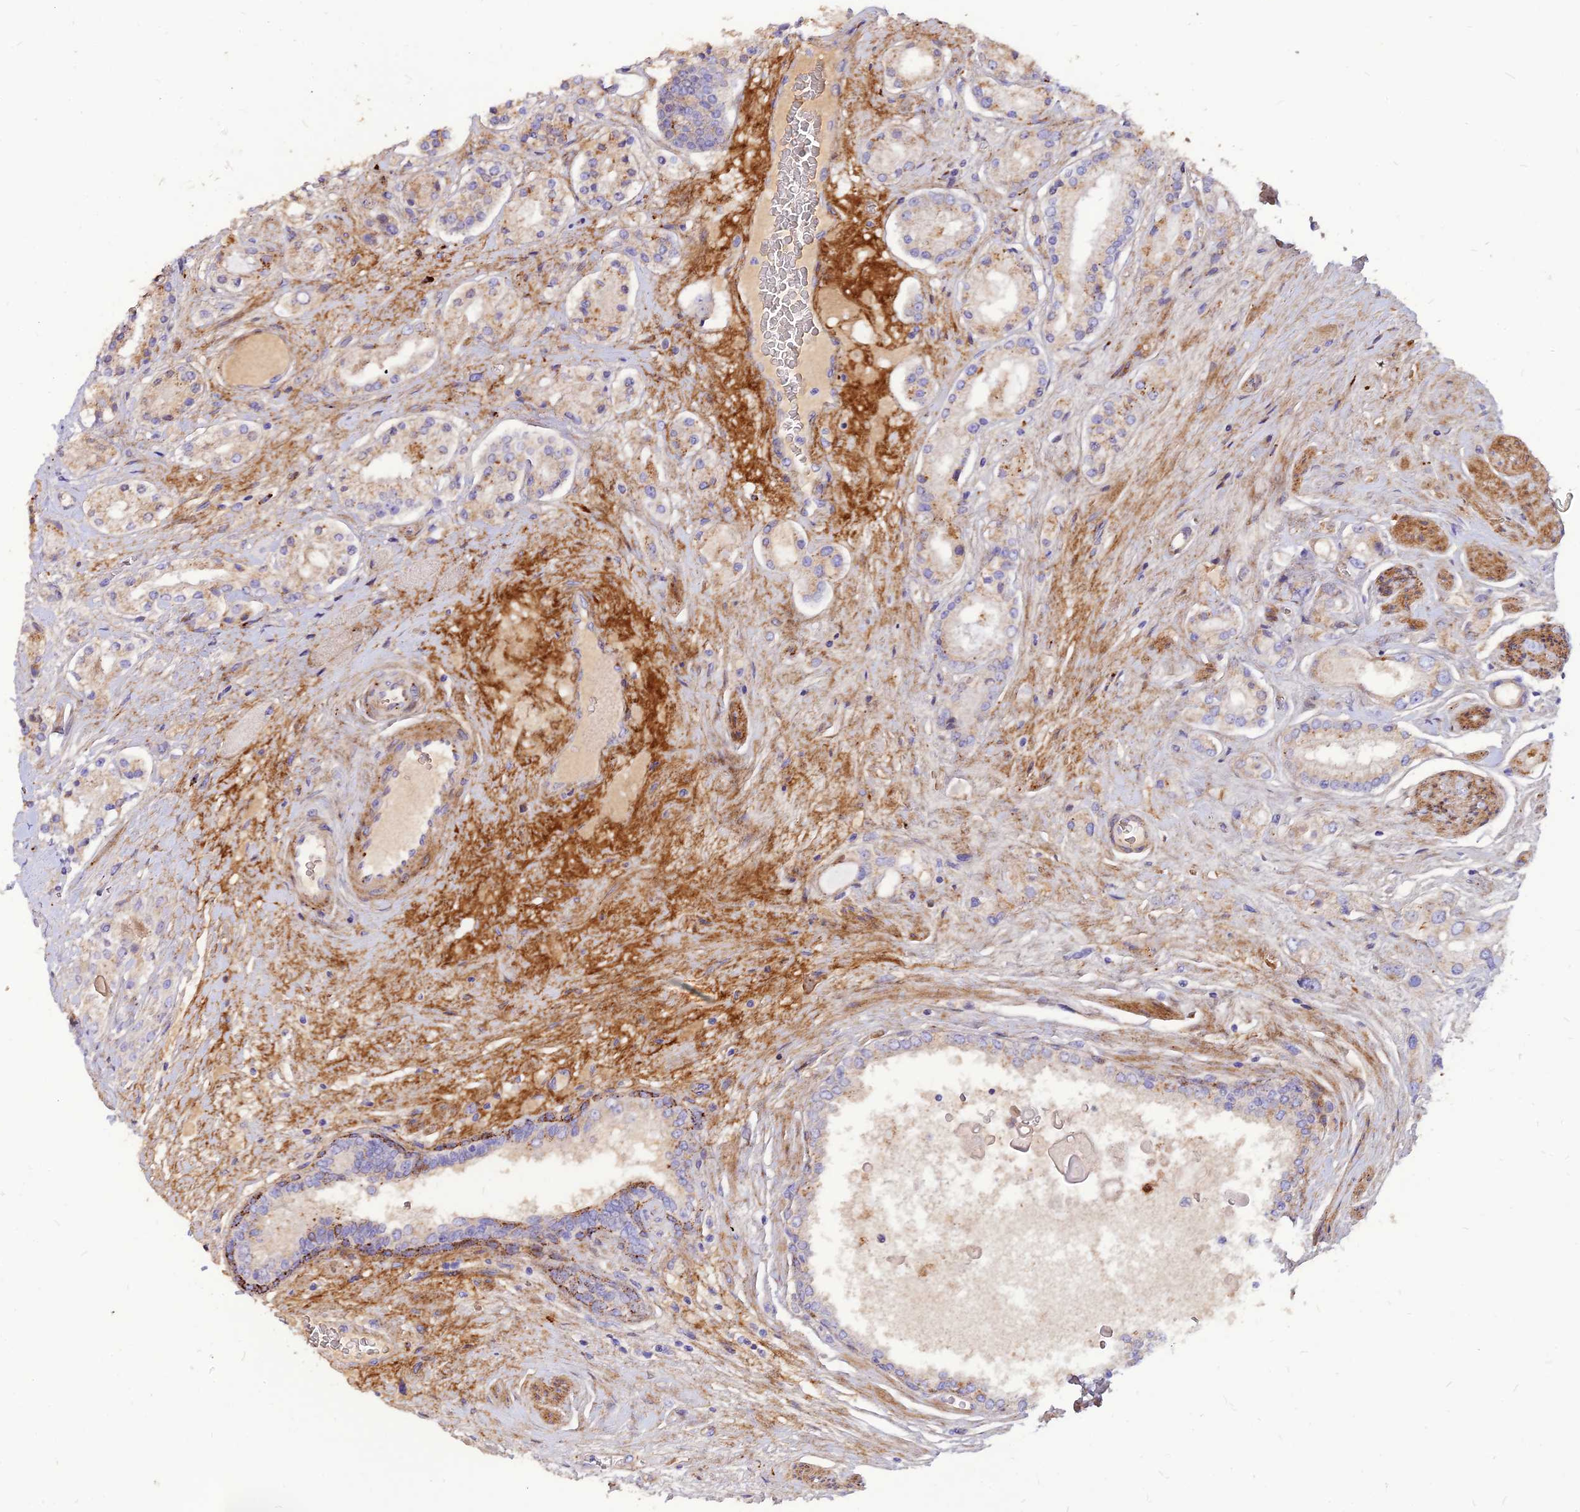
{"staining": {"intensity": "negative", "quantity": "none", "location": "none"}, "tissue": "prostate cancer", "cell_type": "Tumor cells", "image_type": "cancer", "snomed": [{"axis": "morphology", "description": "Adenocarcinoma, High grade"}, {"axis": "topography", "description": "Prostate"}], "caption": "Immunohistochemistry (IHC) of prostate cancer shows no staining in tumor cells.", "gene": "RIMOC1", "patient": {"sex": "male", "age": 67}}